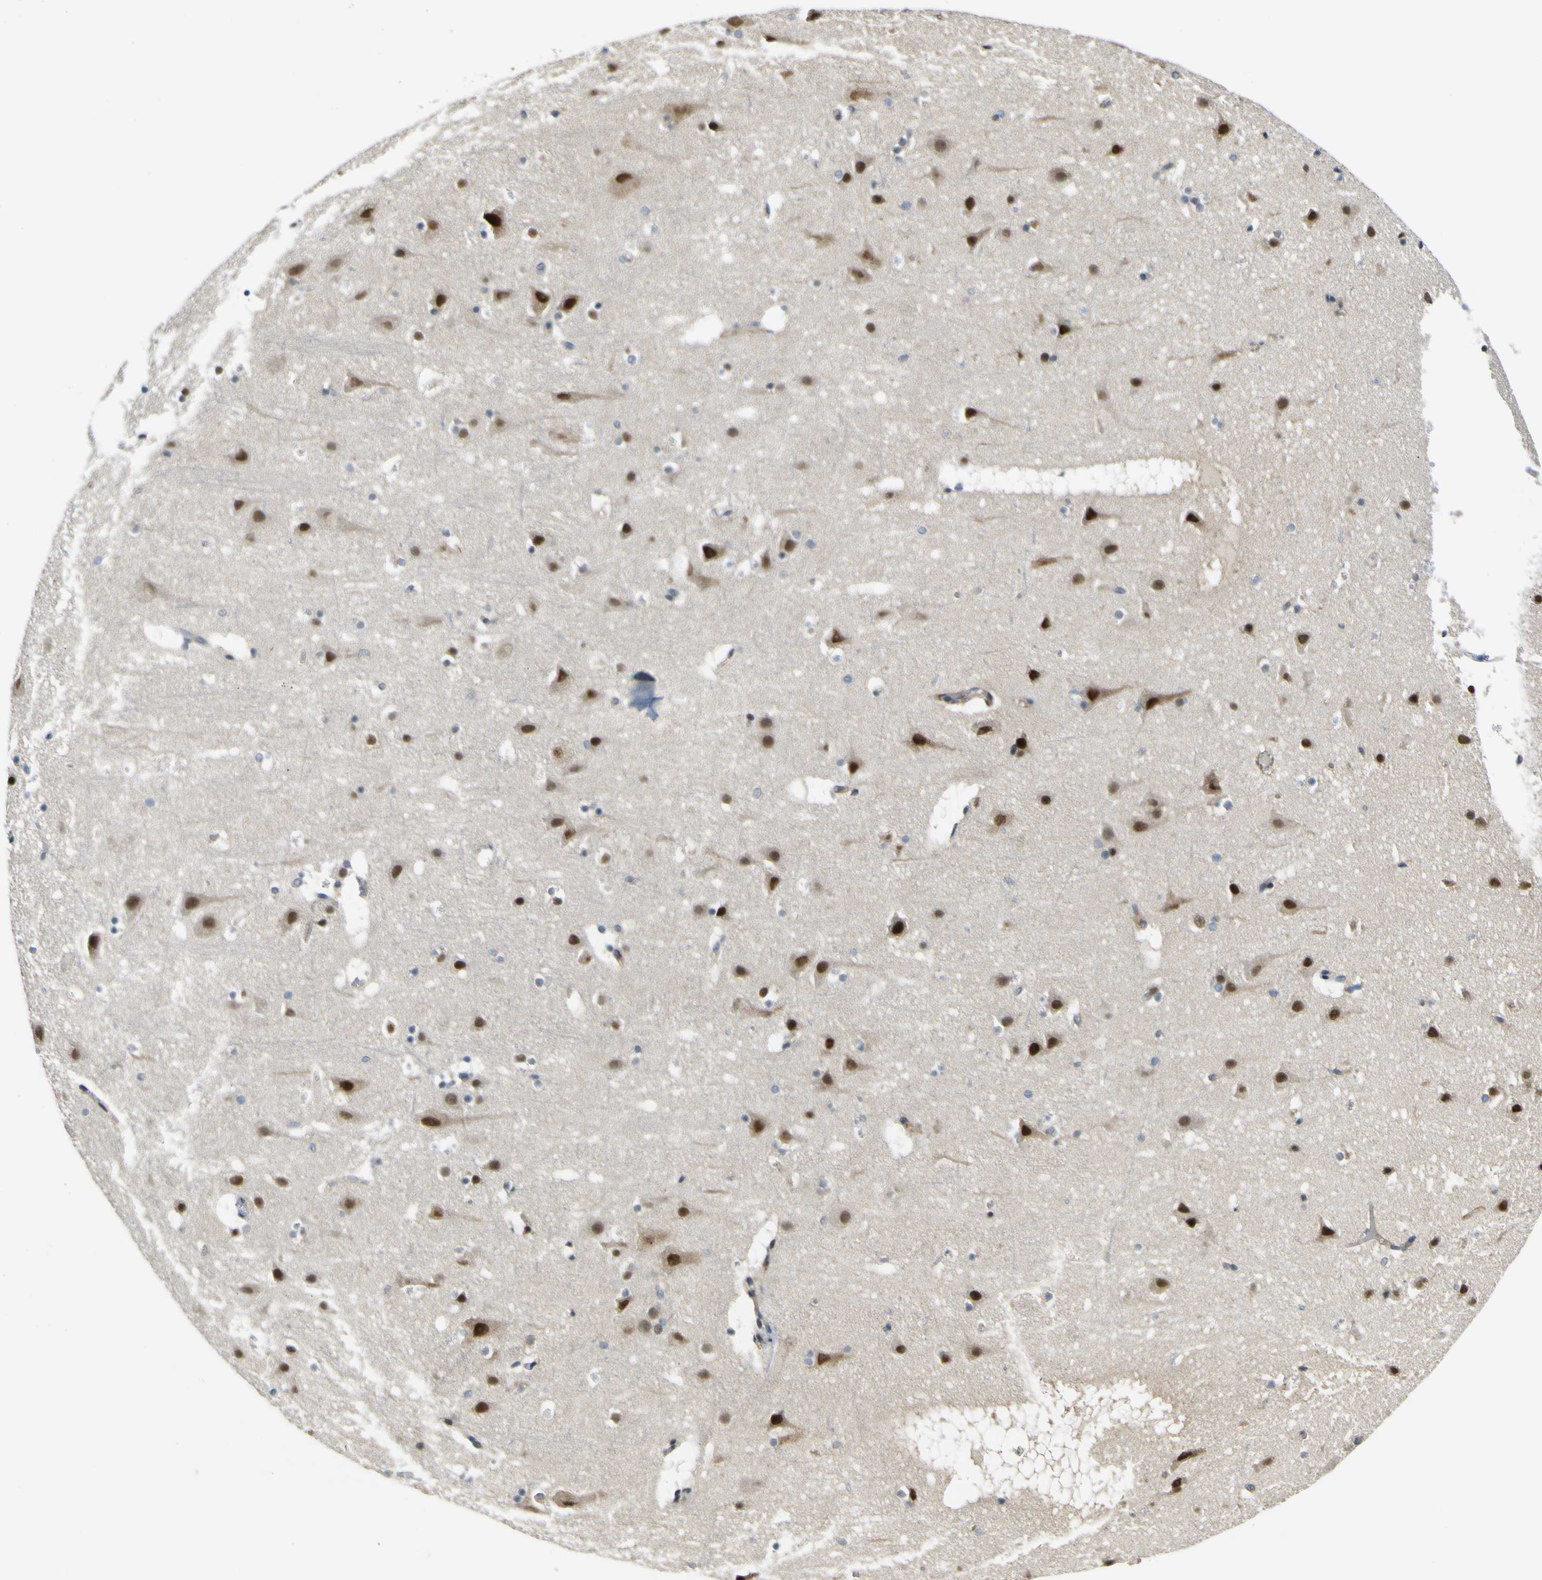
{"staining": {"intensity": "moderate", "quantity": ">75%", "location": "cytoplasmic/membranous"}, "tissue": "cerebral cortex", "cell_type": "Endothelial cells", "image_type": "normal", "snomed": [{"axis": "morphology", "description": "Normal tissue, NOS"}, {"axis": "topography", "description": "Cerebral cortex"}], "caption": "Benign cerebral cortex was stained to show a protein in brown. There is medium levels of moderate cytoplasmic/membranous staining in about >75% of endothelial cells.", "gene": "KDM7A", "patient": {"sex": "male", "age": 45}}